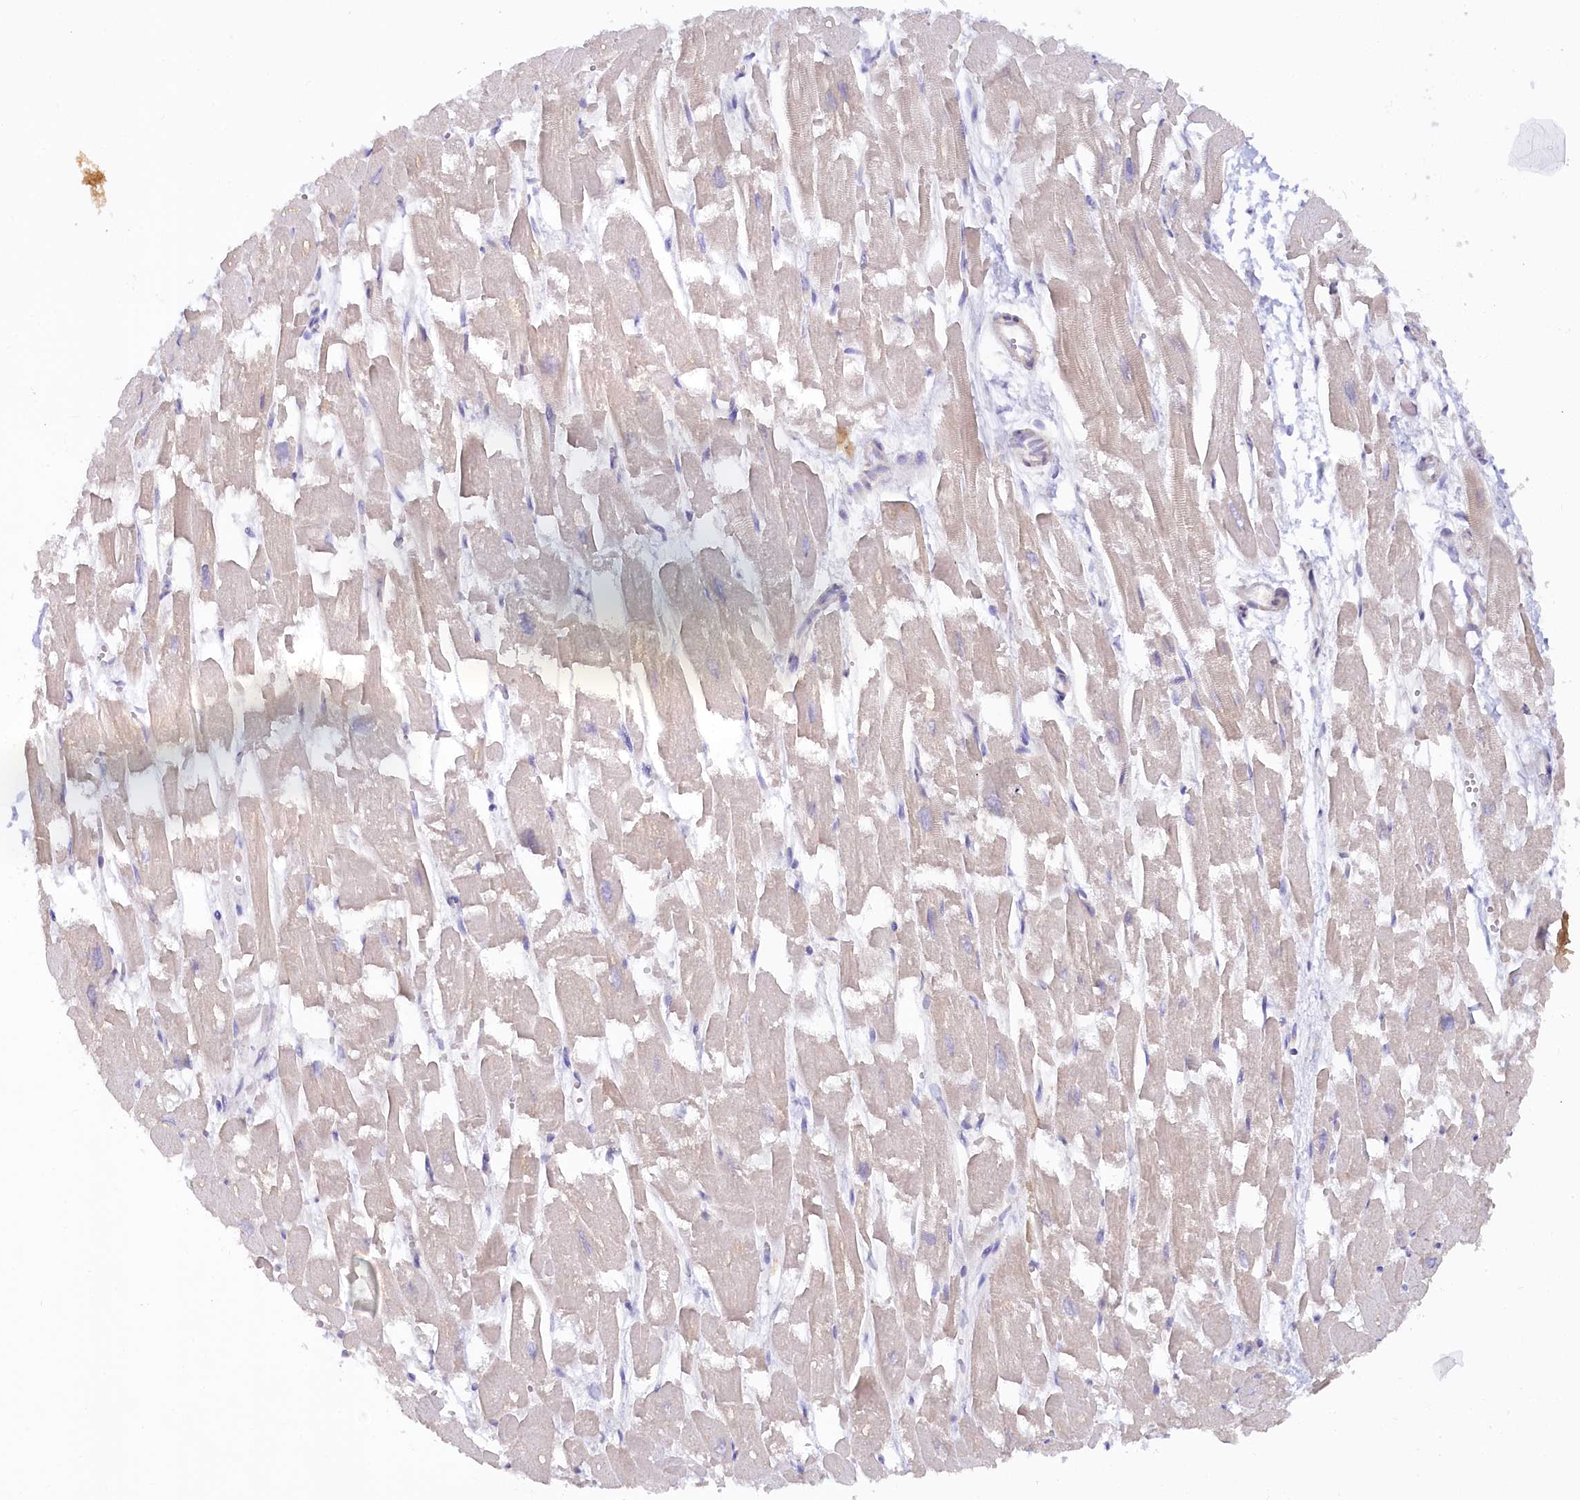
{"staining": {"intensity": "moderate", "quantity": "<25%", "location": "cytoplasmic/membranous"}, "tissue": "heart muscle", "cell_type": "Cardiomyocytes", "image_type": "normal", "snomed": [{"axis": "morphology", "description": "Normal tissue, NOS"}, {"axis": "topography", "description": "Heart"}], "caption": "The immunohistochemical stain labels moderate cytoplasmic/membranous positivity in cardiomyocytes of benign heart muscle.", "gene": "PAIP2", "patient": {"sex": "male", "age": 54}}